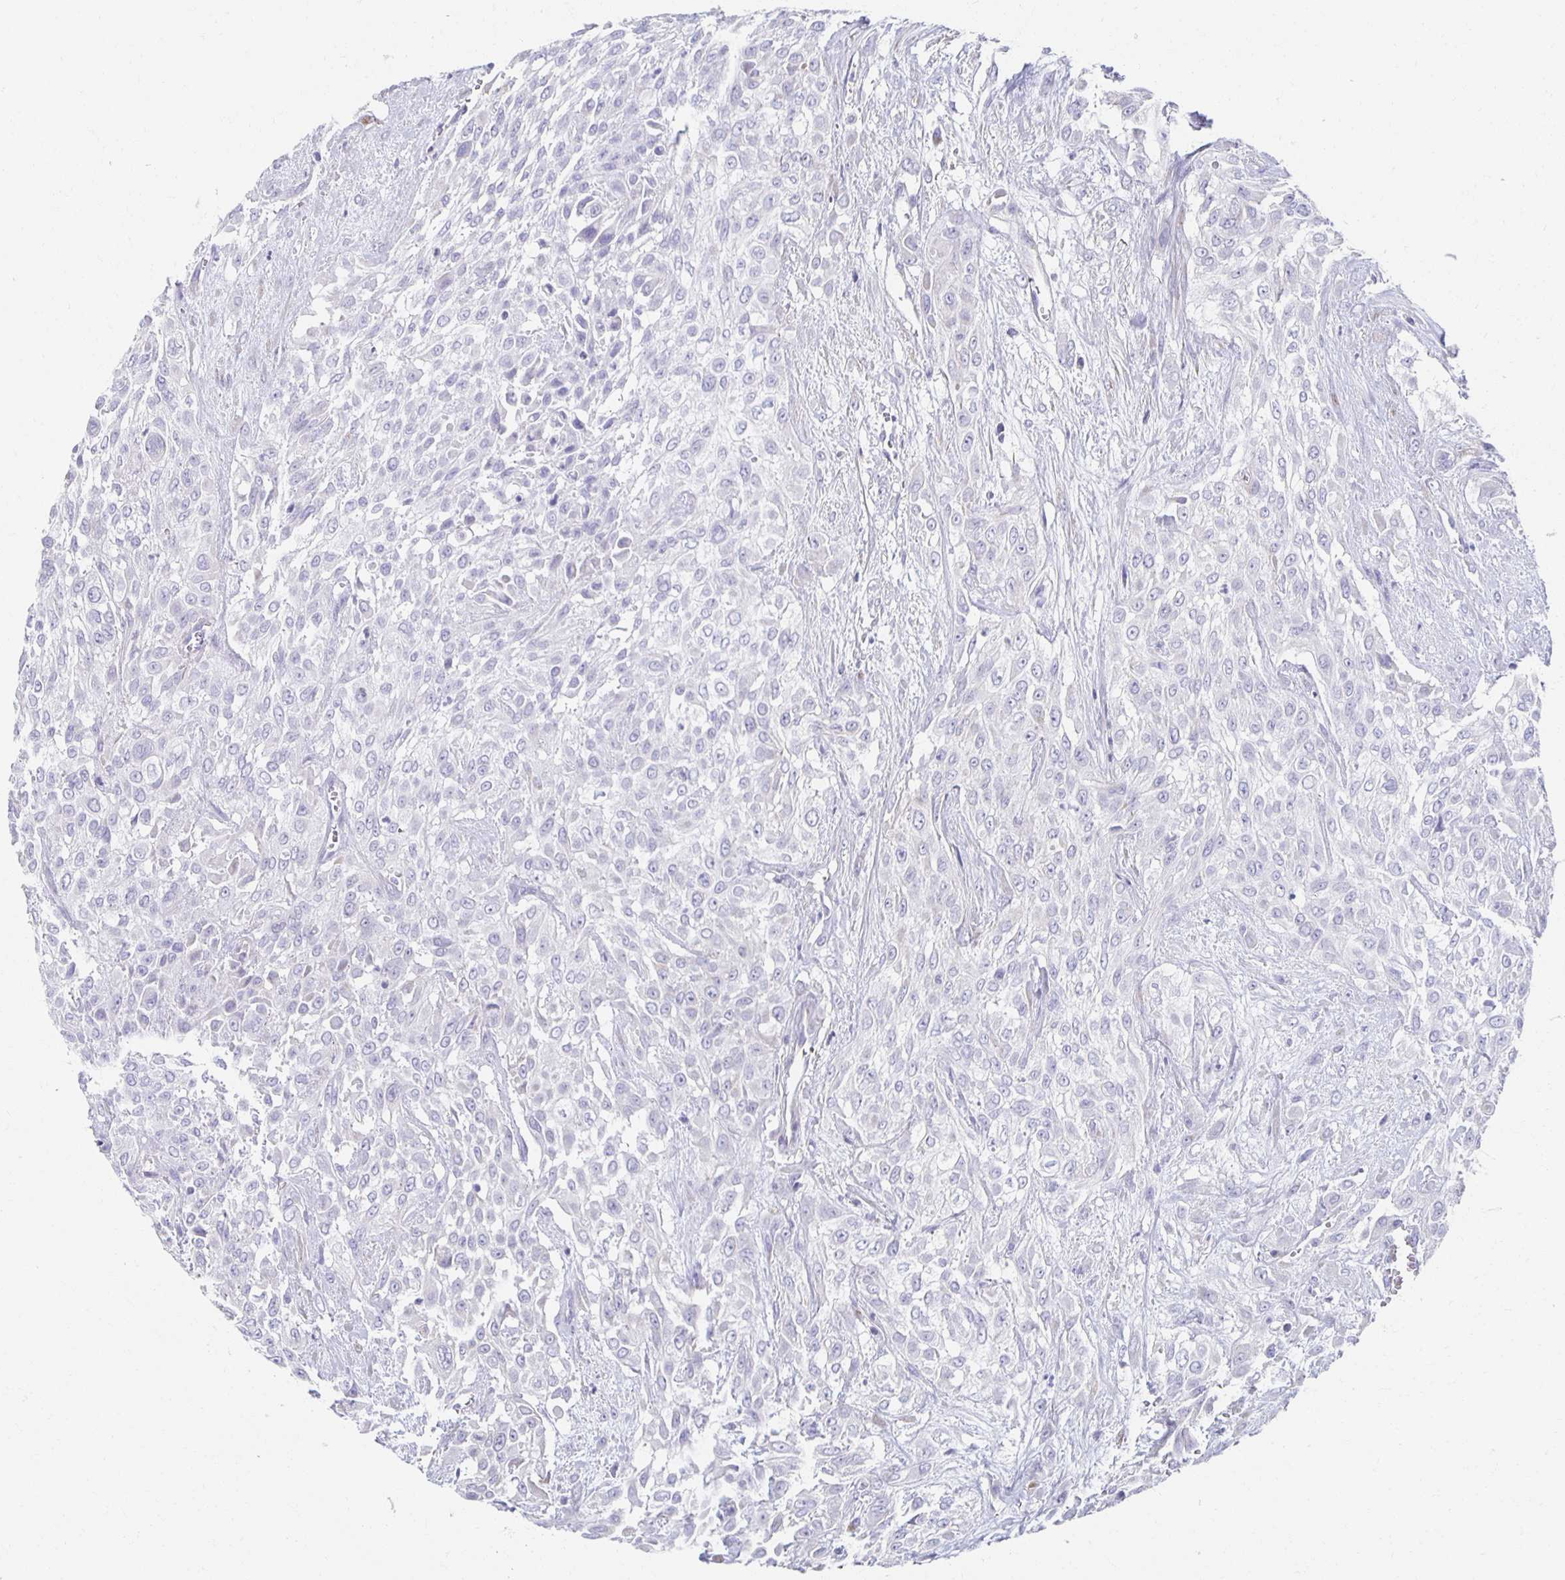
{"staining": {"intensity": "negative", "quantity": "none", "location": "none"}, "tissue": "urothelial cancer", "cell_type": "Tumor cells", "image_type": "cancer", "snomed": [{"axis": "morphology", "description": "Urothelial carcinoma, High grade"}, {"axis": "topography", "description": "Urinary bladder"}], "caption": "Tumor cells are negative for brown protein staining in high-grade urothelial carcinoma.", "gene": "TEX44", "patient": {"sex": "male", "age": 57}}